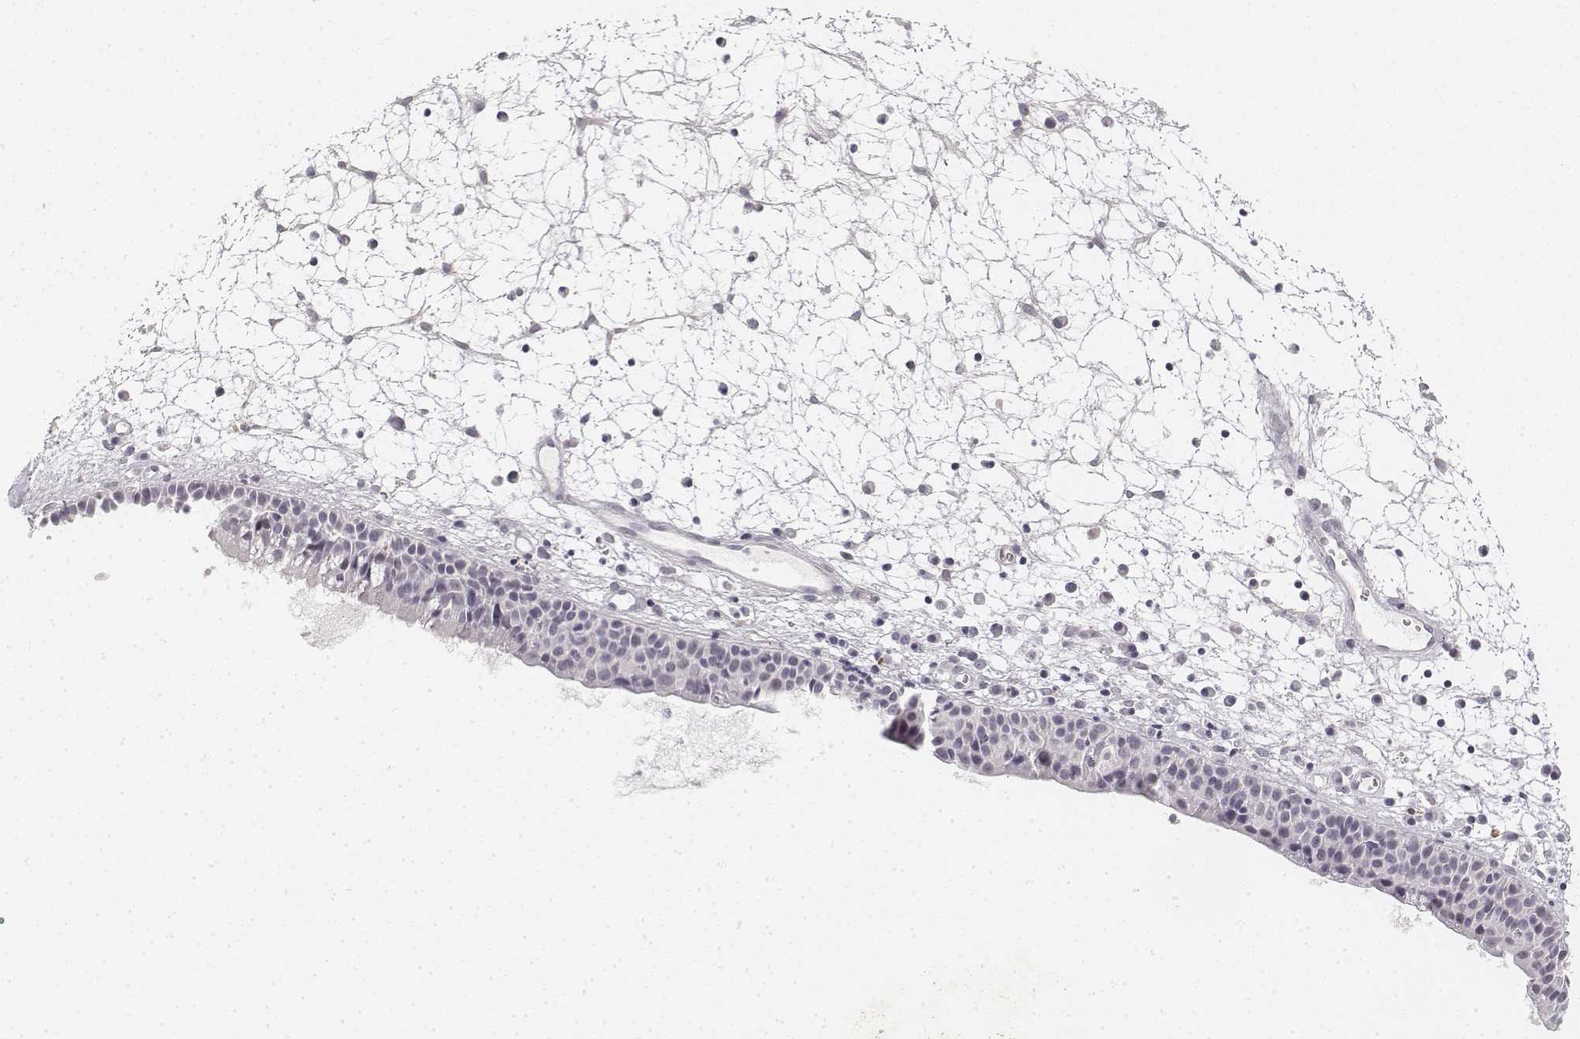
{"staining": {"intensity": "negative", "quantity": "none", "location": "none"}, "tissue": "nasopharynx", "cell_type": "Respiratory epithelial cells", "image_type": "normal", "snomed": [{"axis": "morphology", "description": "Normal tissue, NOS"}, {"axis": "topography", "description": "Nasopharynx"}], "caption": "Respiratory epithelial cells show no significant staining in normal nasopharynx. (DAB (3,3'-diaminobenzidine) immunohistochemistry (IHC) with hematoxylin counter stain).", "gene": "KRT84", "patient": {"sex": "male", "age": 61}}